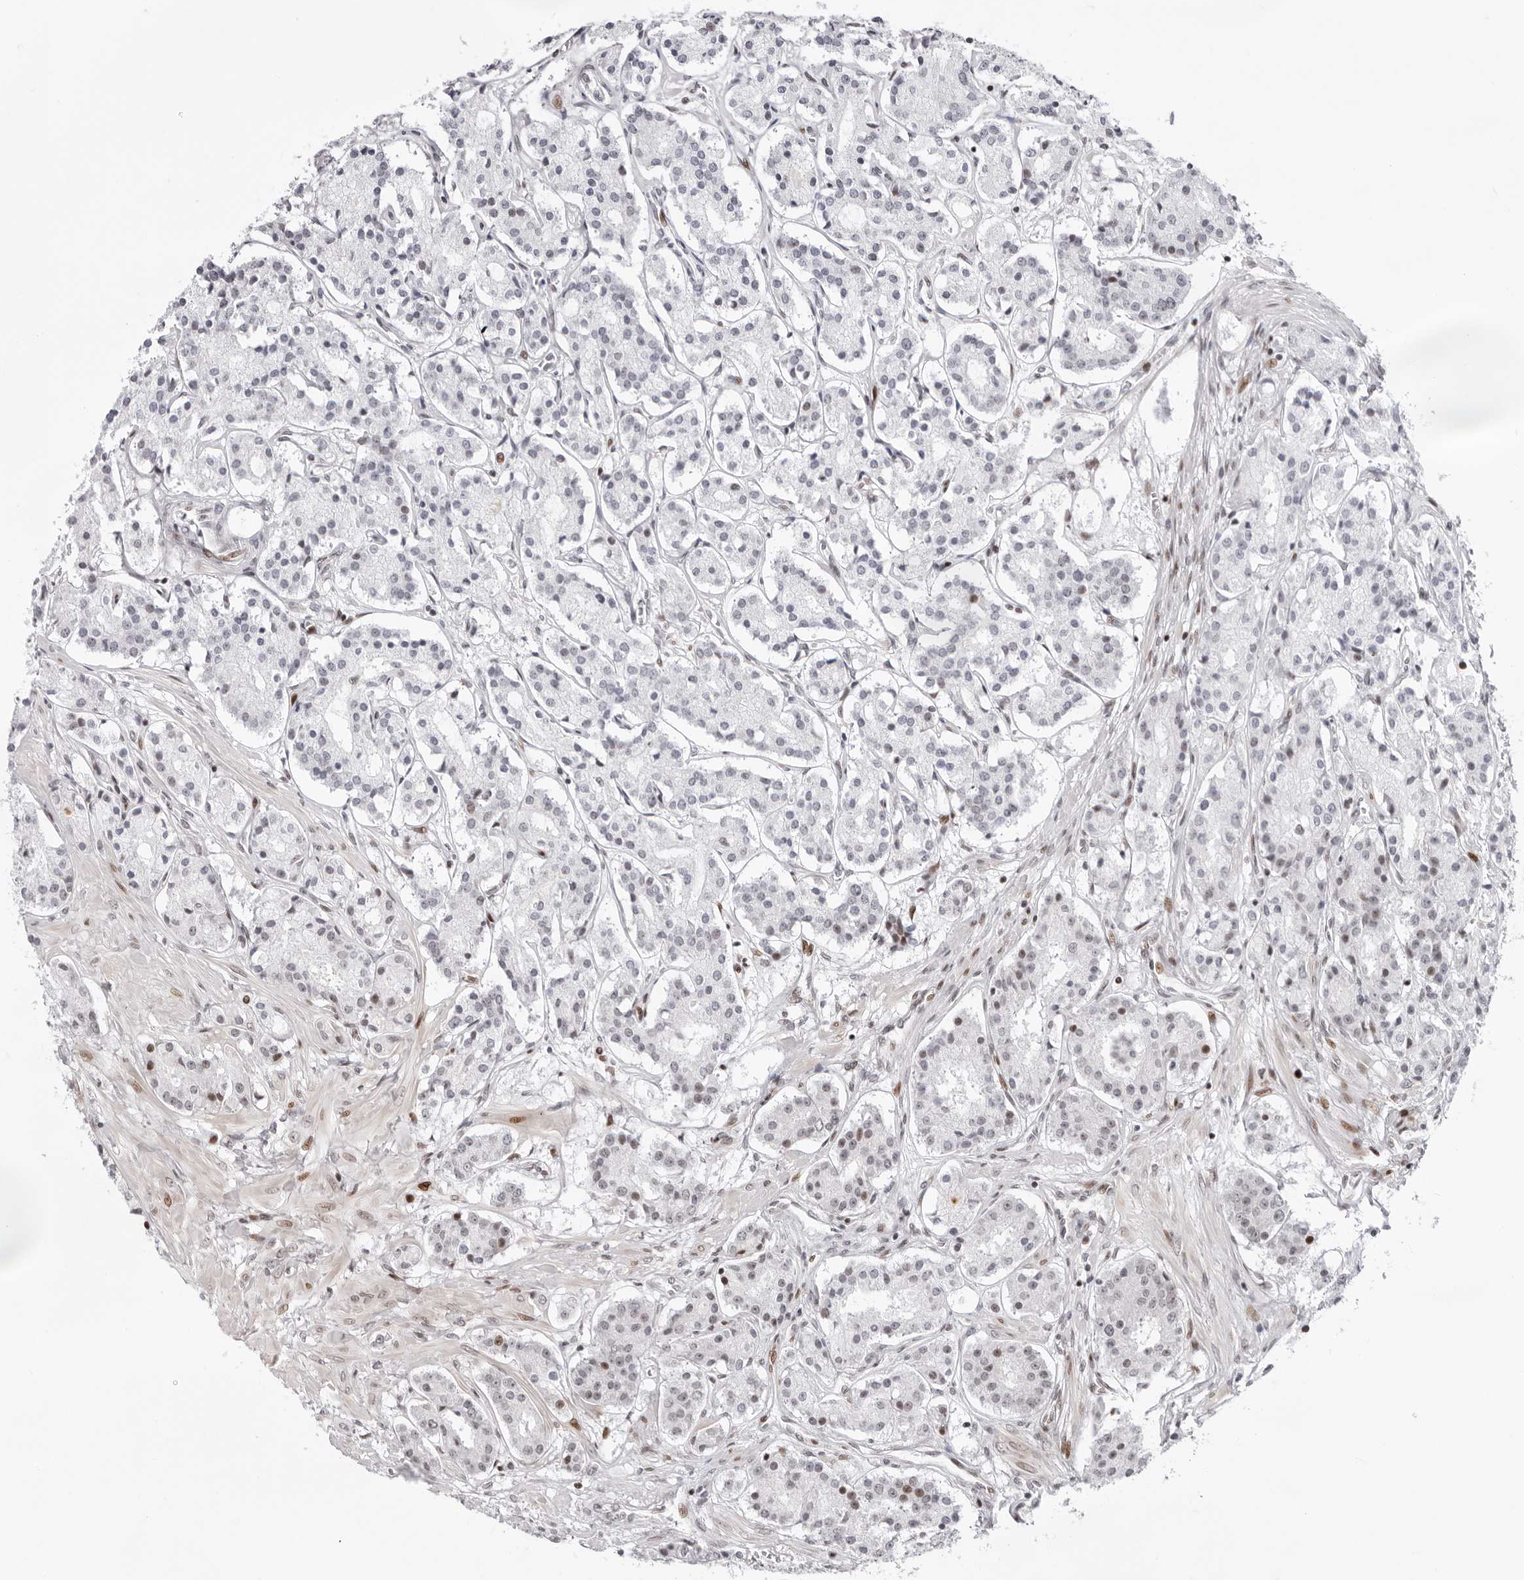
{"staining": {"intensity": "negative", "quantity": "none", "location": "none"}, "tissue": "prostate cancer", "cell_type": "Tumor cells", "image_type": "cancer", "snomed": [{"axis": "morphology", "description": "Adenocarcinoma, High grade"}, {"axis": "topography", "description": "Prostate"}], "caption": "Tumor cells show no significant positivity in prostate cancer. Nuclei are stained in blue.", "gene": "NTPCR", "patient": {"sex": "male", "age": 60}}